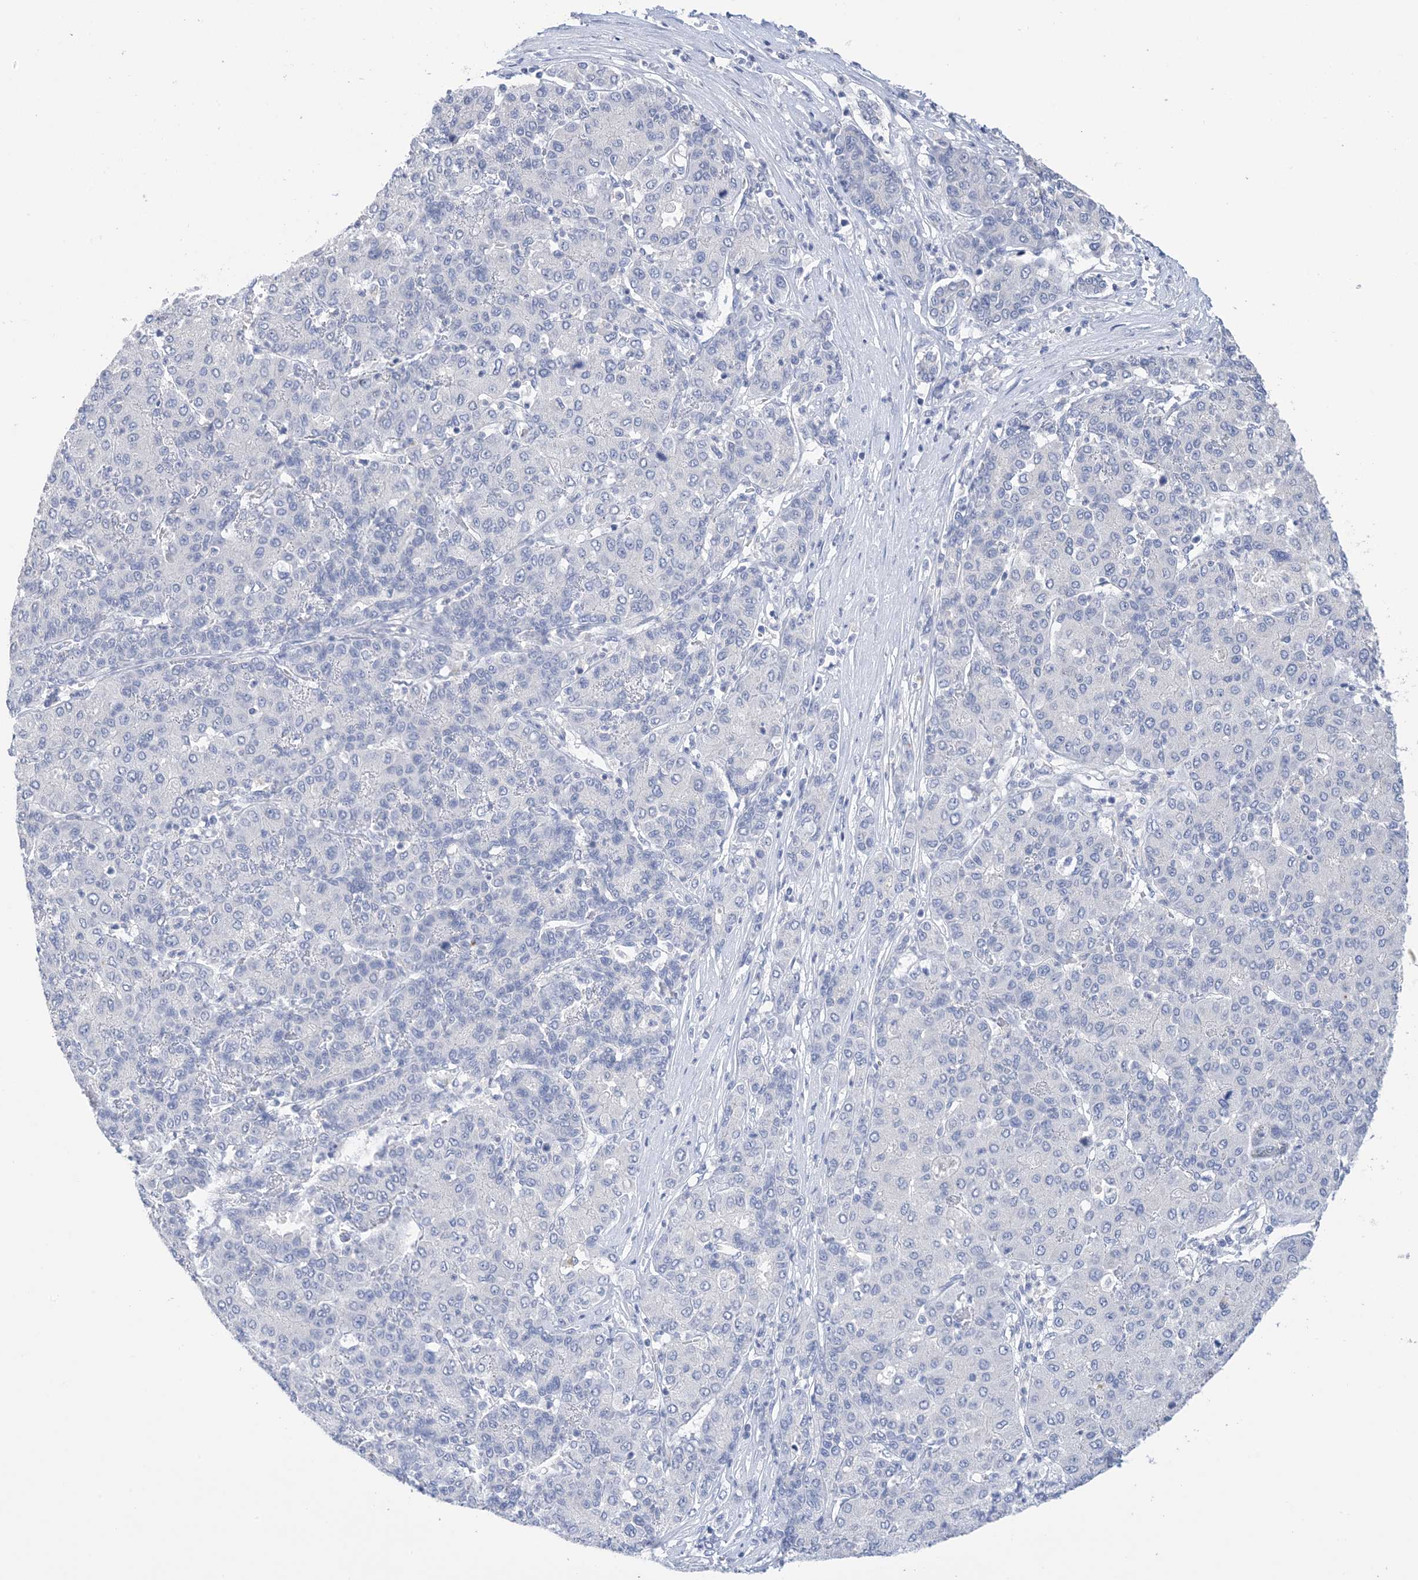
{"staining": {"intensity": "negative", "quantity": "none", "location": "none"}, "tissue": "liver cancer", "cell_type": "Tumor cells", "image_type": "cancer", "snomed": [{"axis": "morphology", "description": "Carcinoma, Hepatocellular, NOS"}, {"axis": "topography", "description": "Liver"}], "caption": "Immunohistochemical staining of liver hepatocellular carcinoma displays no significant positivity in tumor cells.", "gene": "DSC3", "patient": {"sex": "male", "age": 65}}